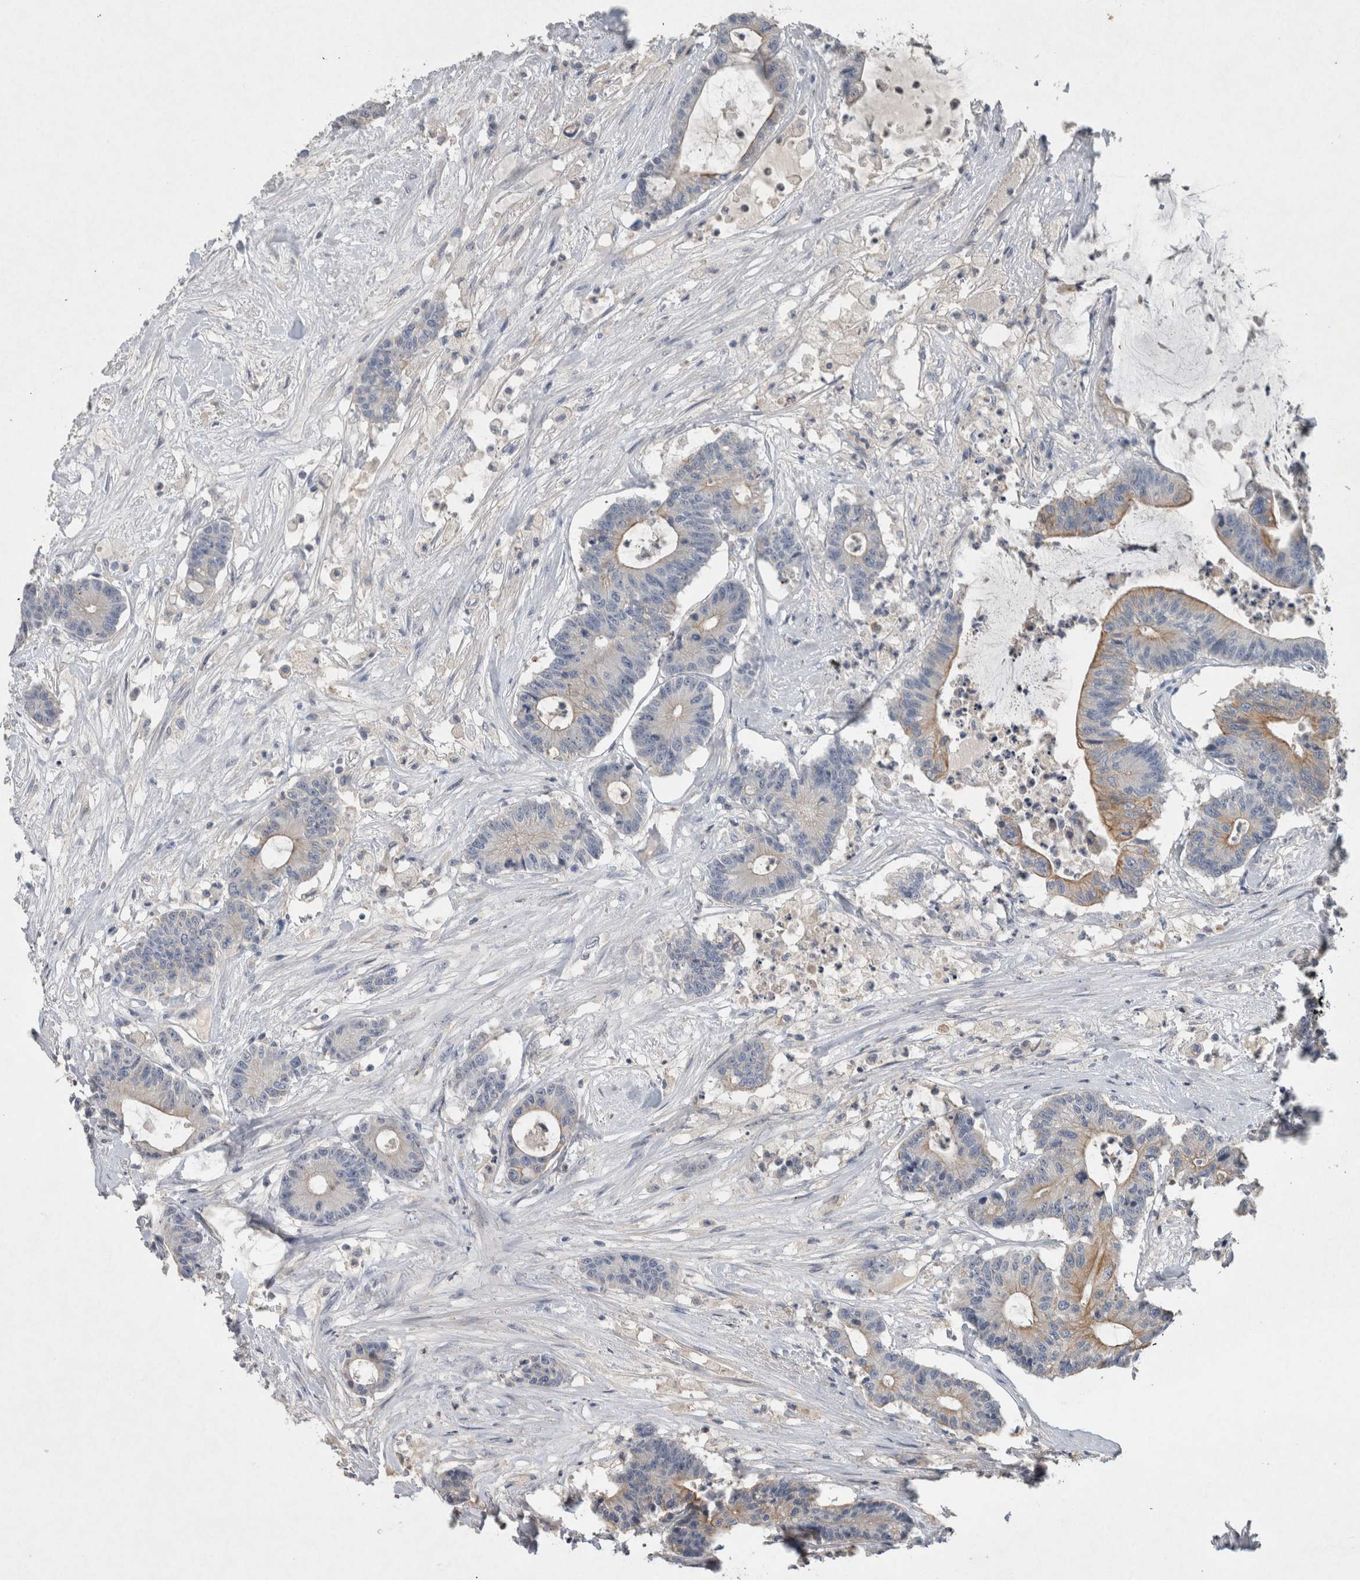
{"staining": {"intensity": "moderate", "quantity": "<25%", "location": "cytoplasmic/membranous"}, "tissue": "colorectal cancer", "cell_type": "Tumor cells", "image_type": "cancer", "snomed": [{"axis": "morphology", "description": "Adenocarcinoma, NOS"}, {"axis": "topography", "description": "Colon"}], "caption": "Immunohistochemical staining of human colorectal cancer shows low levels of moderate cytoplasmic/membranous protein staining in approximately <25% of tumor cells.", "gene": "HEXD", "patient": {"sex": "female", "age": 84}}